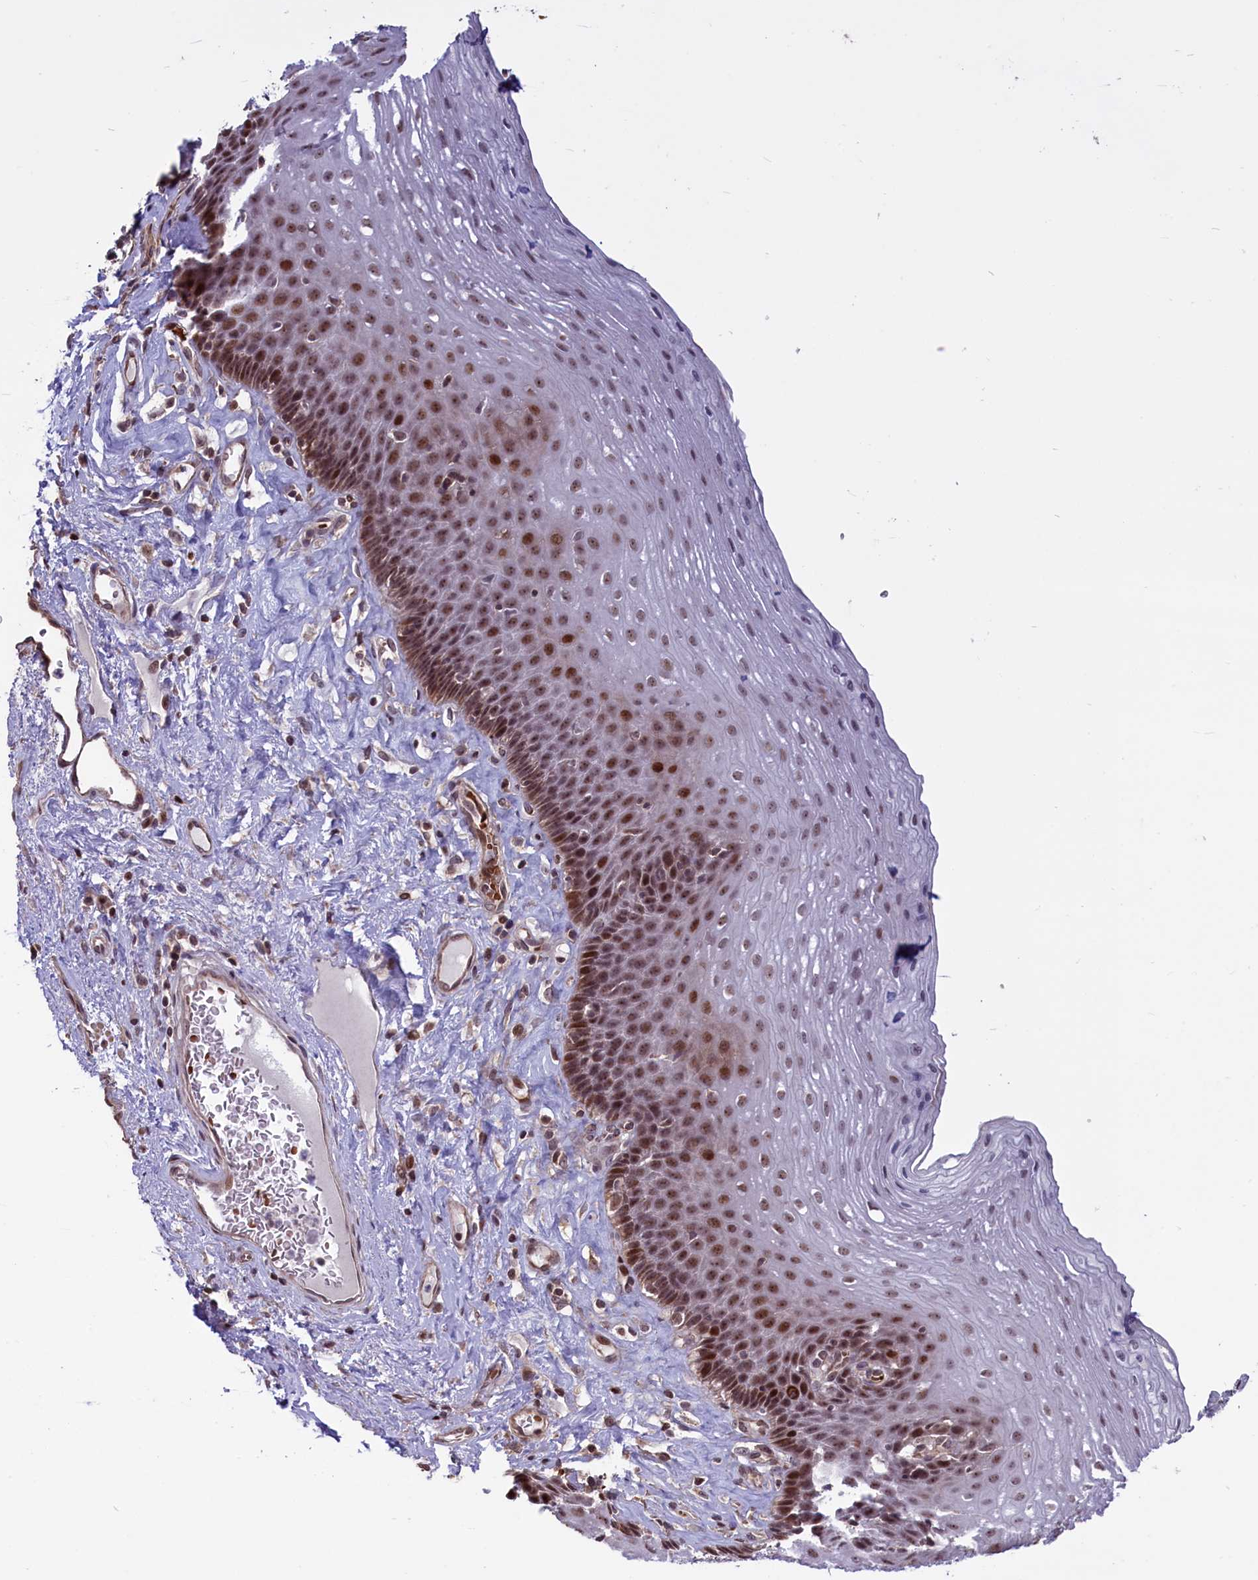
{"staining": {"intensity": "moderate", "quantity": ">75%", "location": "nuclear"}, "tissue": "esophagus", "cell_type": "Squamous epithelial cells", "image_type": "normal", "snomed": [{"axis": "morphology", "description": "Normal tissue, NOS"}, {"axis": "topography", "description": "Esophagus"}], "caption": "High-power microscopy captured an IHC micrograph of benign esophagus, revealing moderate nuclear staining in about >75% of squamous epithelial cells.", "gene": "SHFL", "patient": {"sex": "female", "age": 66}}